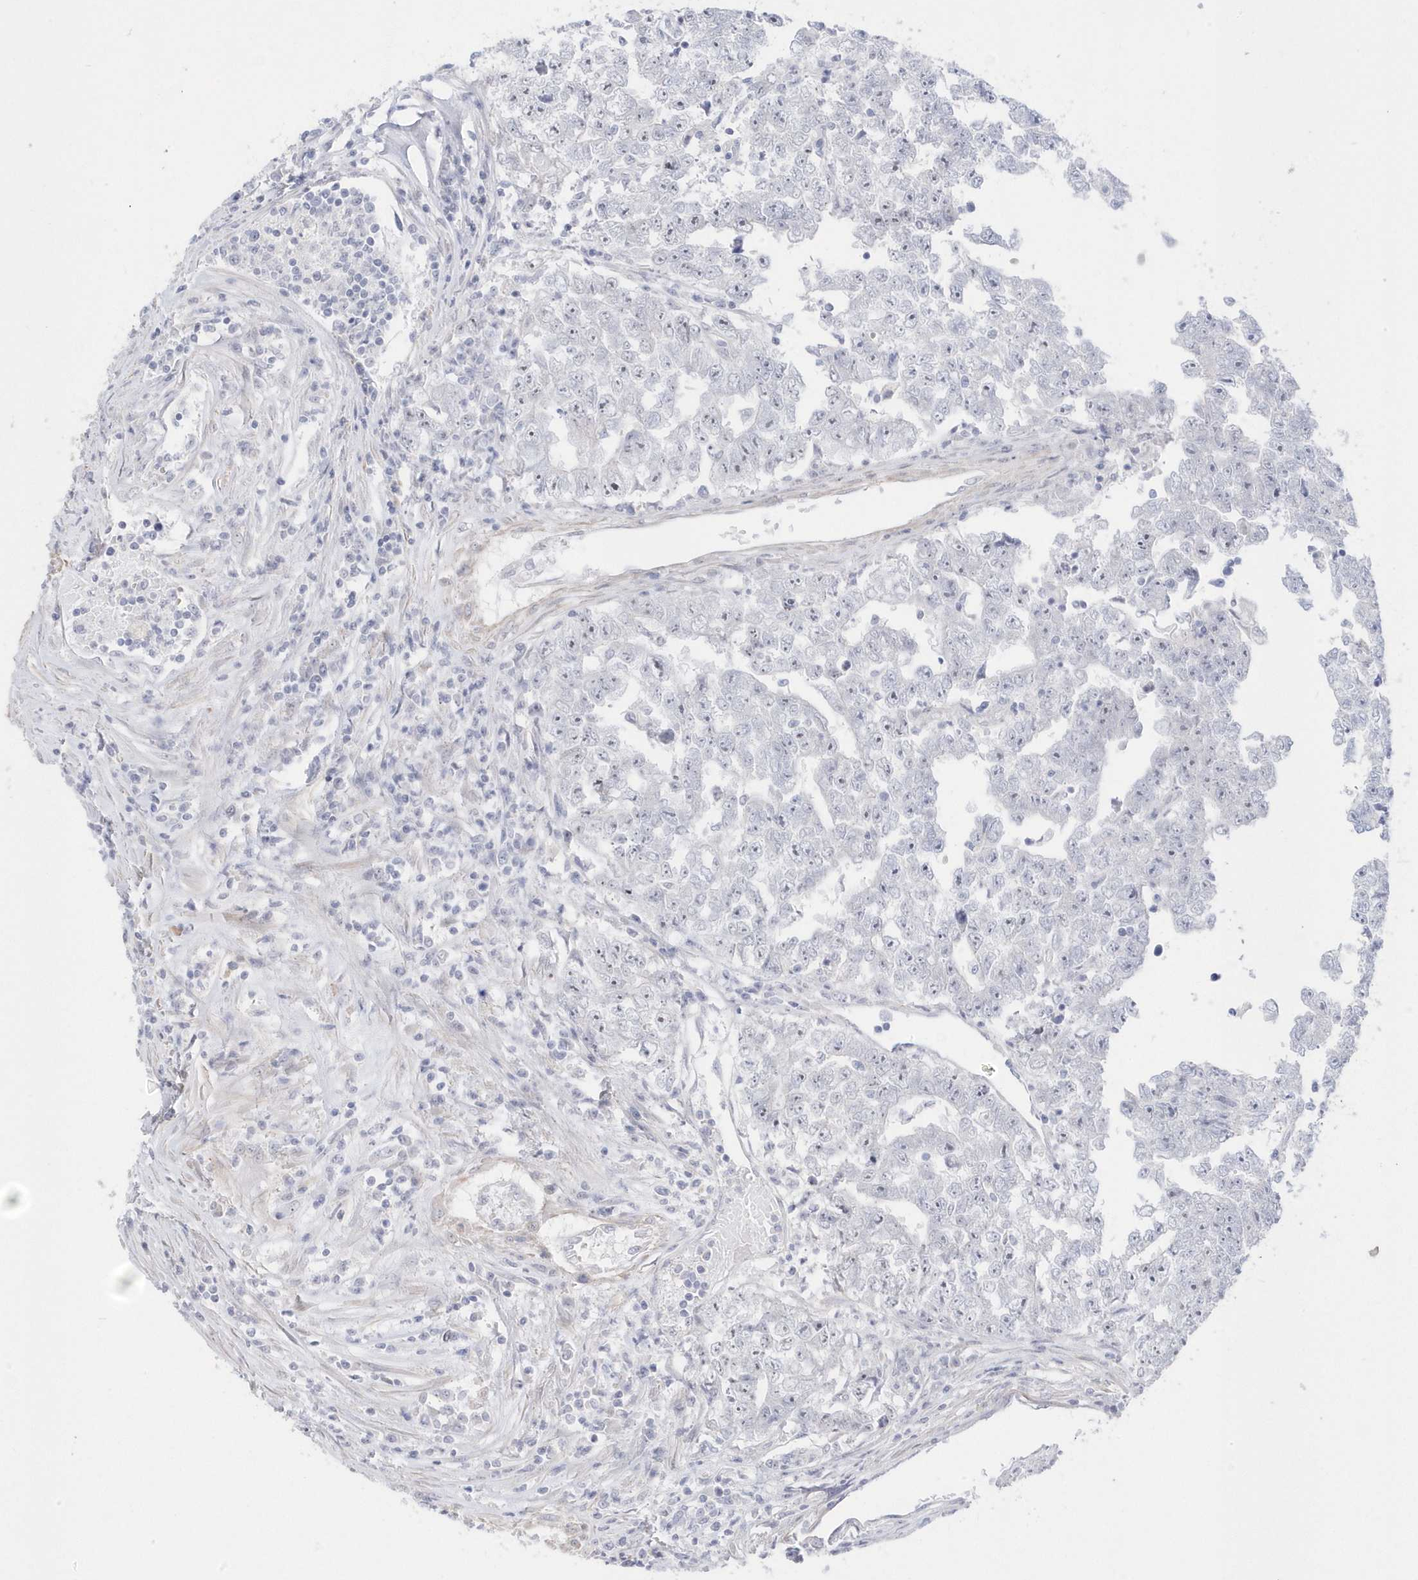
{"staining": {"intensity": "negative", "quantity": "none", "location": "none"}, "tissue": "testis cancer", "cell_type": "Tumor cells", "image_type": "cancer", "snomed": [{"axis": "morphology", "description": "Carcinoma, Embryonal, NOS"}, {"axis": "topography", "description": "Testis"}], "caption": "An immunohistochemistry image of testis cancer is shown. There is no staining in tumor cells of testis cancer.", "gene": "GTPBP6", "patient": {"sex": "male", "age": 25}}